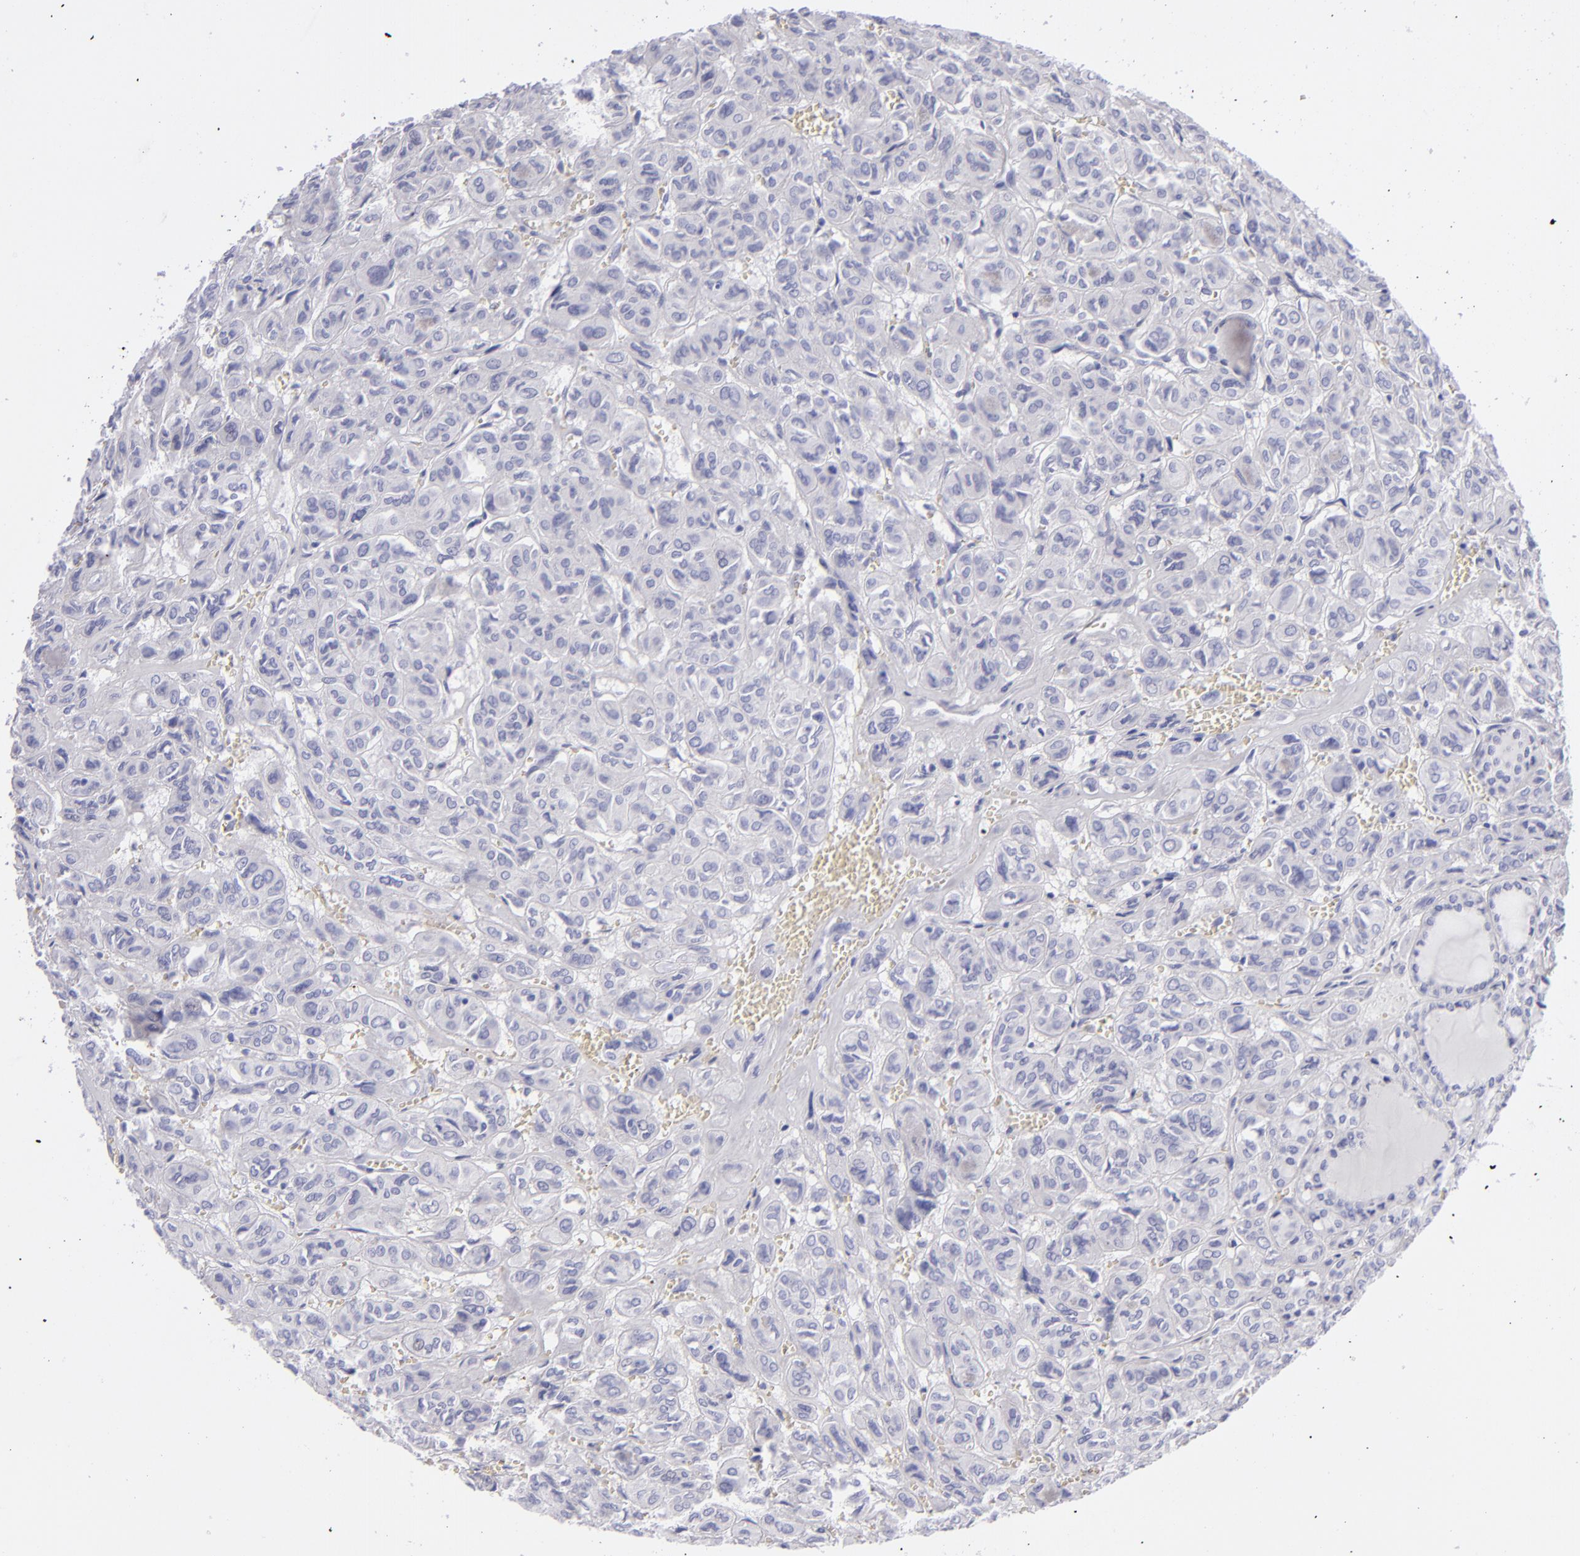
{"staining": {"intensity": "negative", "quantity": "none", "location": "none"}, "tissue": "thyroid cancer", "cell_type": "Tumor cells", "image_type": "cancer", "snomed": [{"axis": "morphology", "description": "Follicular adenoma carcinoma, NOS"}, {"axis": "topography", "description": "Thyroid gland"}], "caption": "Thyroid follicular adenoma carcinoma stained for a protein using immunohistochemistry demonstrates no staining tumor cells.", "gene": "CD22", "patient": {"sex": "female", "age": 71}}